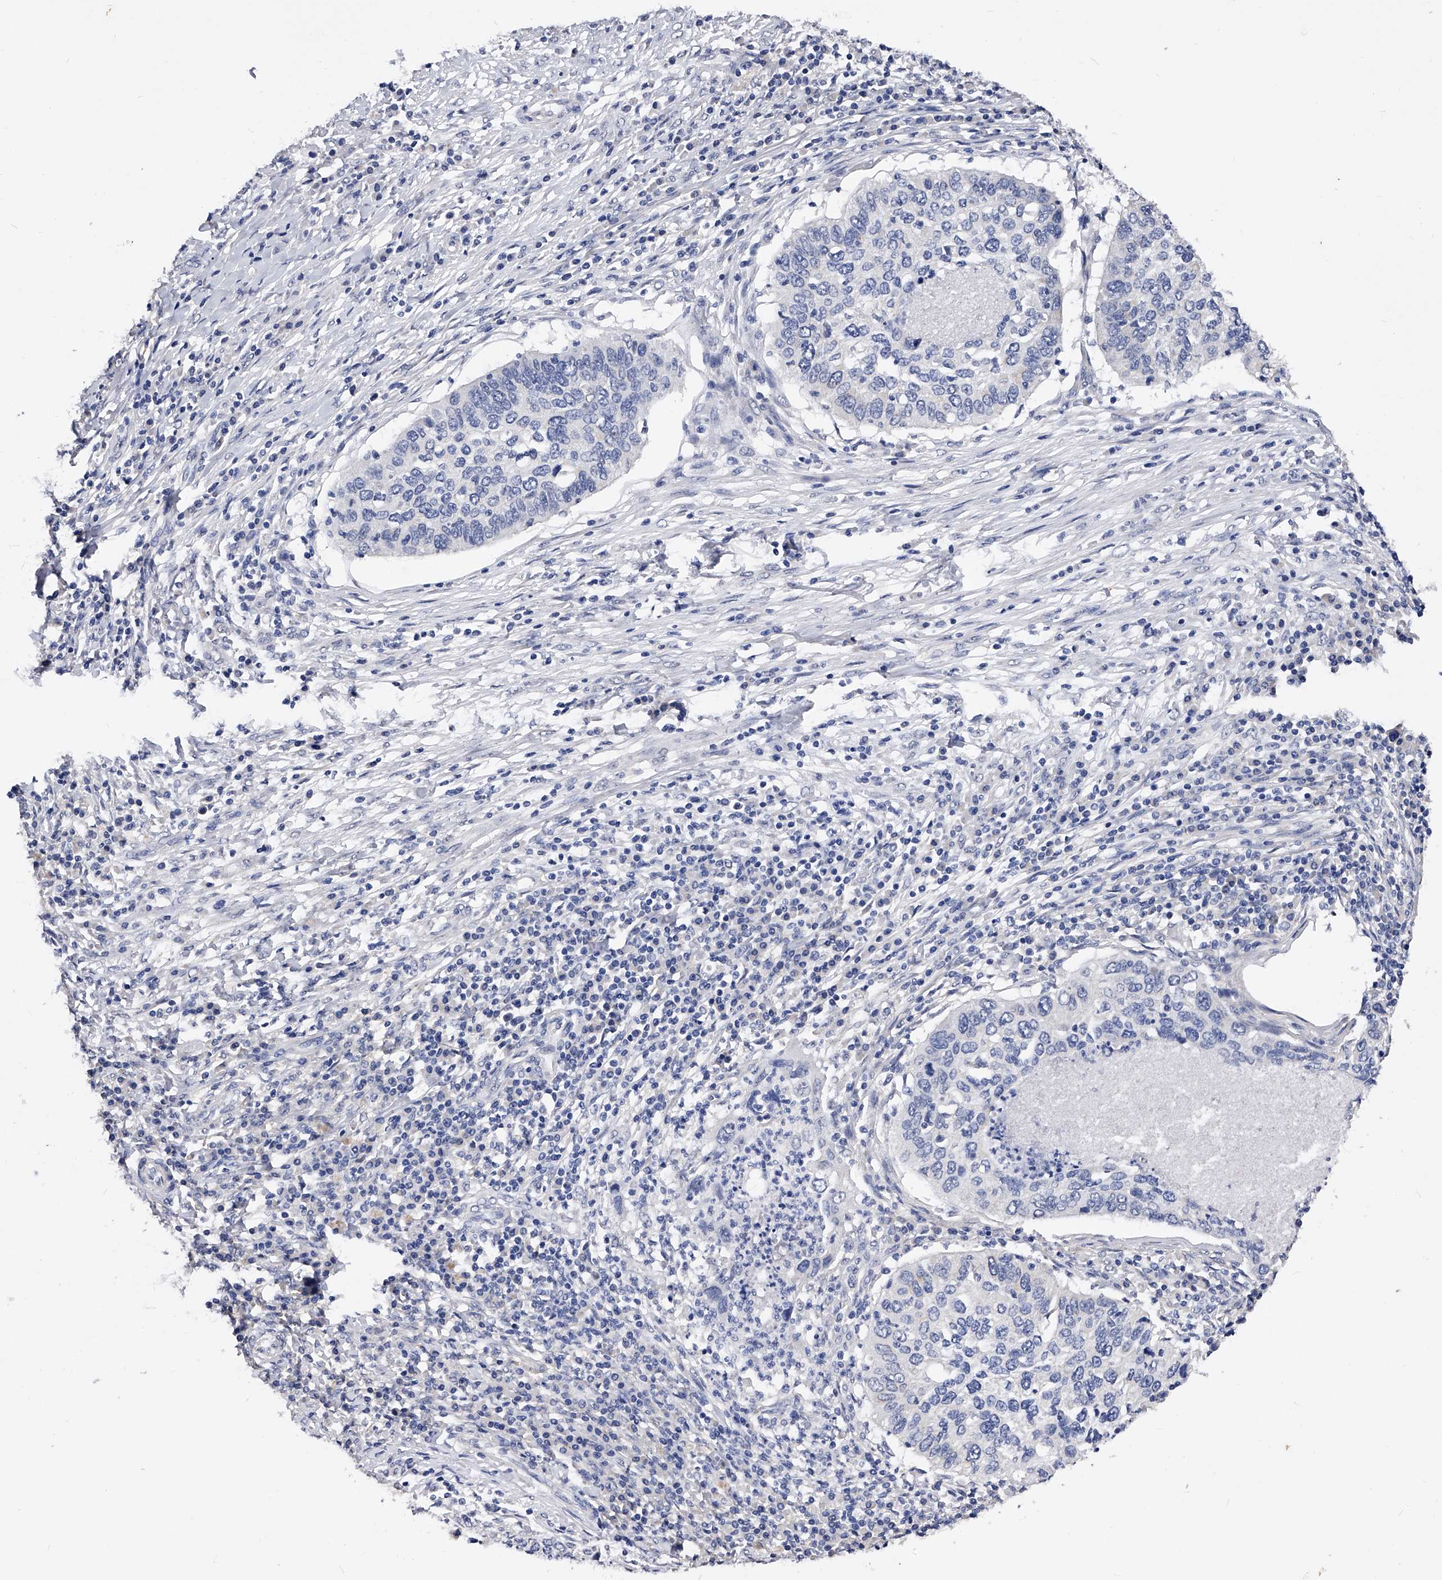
{"staining": {"intensity": "negative", "quantity": "none", "location": "none"}, "tissue": "cervical cancer", "cell_type": "Tumor cells", "image_type": "cancer", "snomed": [{"axis": "morphology", "description": "Squamous cell carcinoma, NOS"}, {"axis": "topography", "description": "Cervix"}], "caption": "Tumor cells show no significant protein expression in cervical cancer (squamous cell carcinoma).", "gene": "ZNF529", "patient": {"sex": "female", "age": 38}}